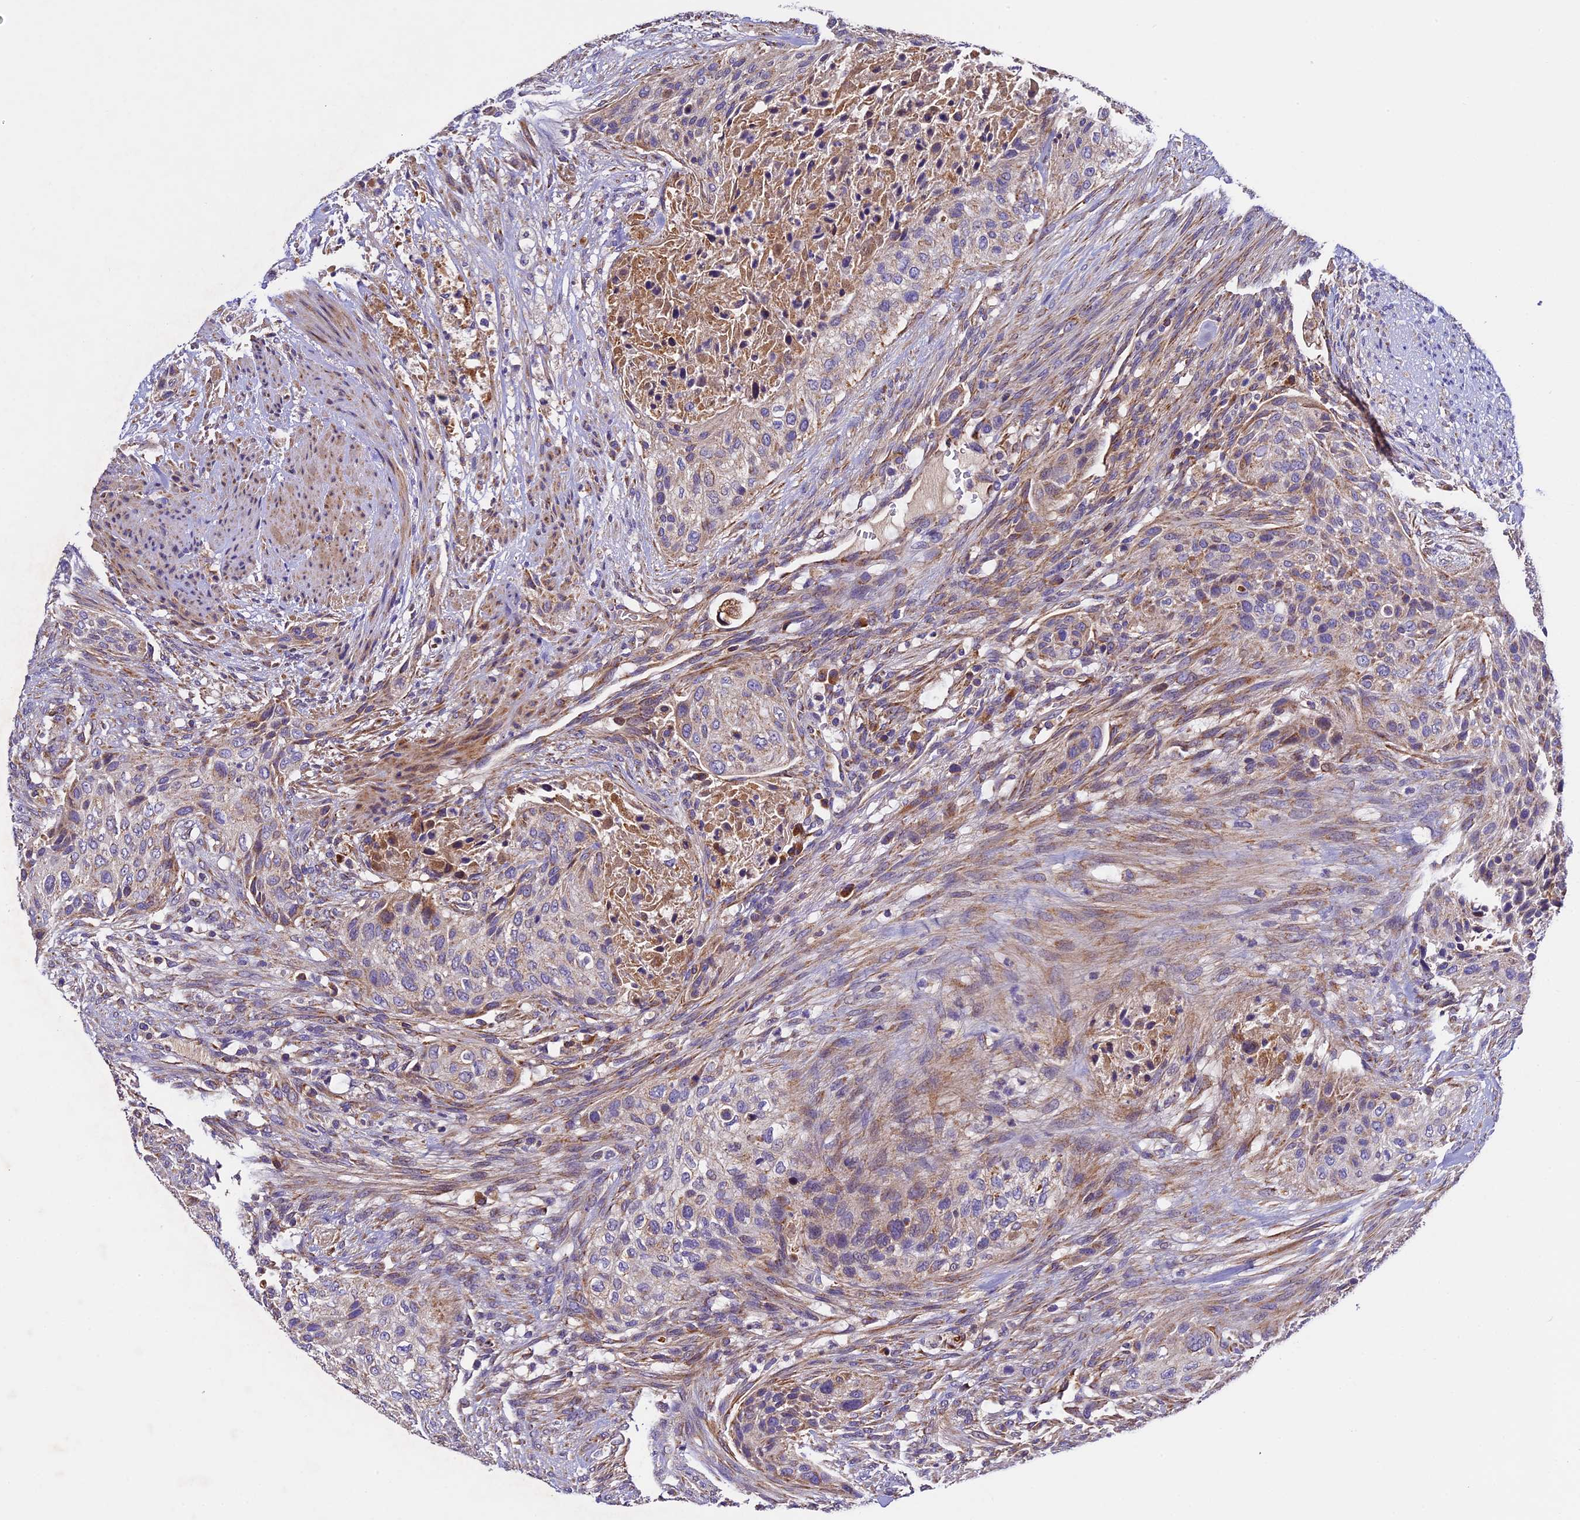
{"staining": {"intensity": "weak", "quantity": ">75%", "location": "cytoplasmic/membranous"}, "tissue": "urothelial cancer", "cell_type": "Tumor cells", "image_type": "cancer", "snomed": [{"axis": "morphology", "description": "Urothelial carcinoma, High grade"}, {"axis": "topography", "description": "Urinary bladder"}], "caption": "Immunohistochemical staining of high-grade urothelial carcinoma displays weak cytoplasmic/membranous protein staining in approximately >75% of tumor cells.", "gene": "OCEL1", "patient": {"sex": "male", "age": 35}}